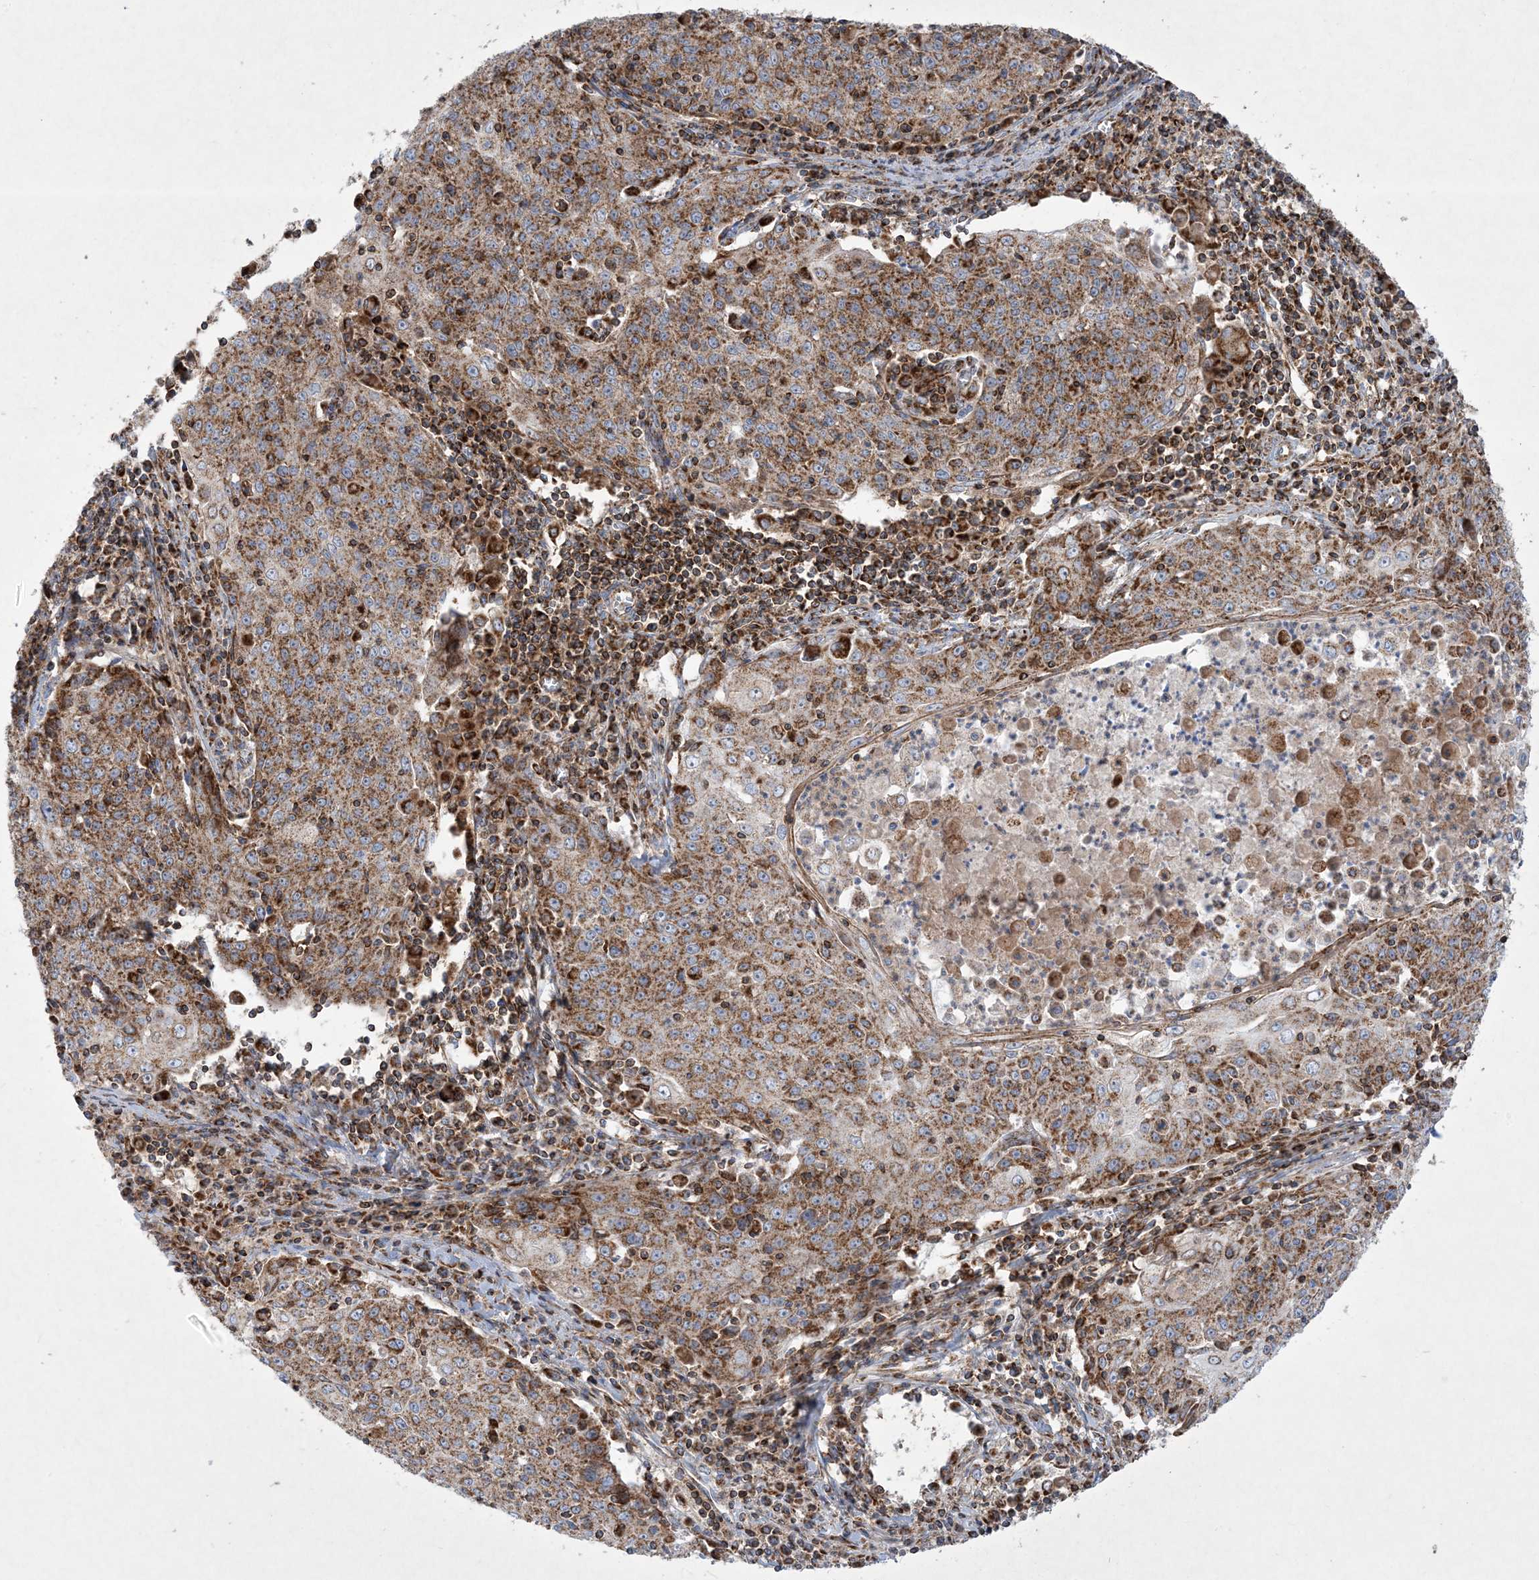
{"staining": {"intensity": "moderate", "quantity": ">75%", "location": "cytoplasmic/membranous"}, "tissue": "cervical cancer", "cell_type": "Tumor cells", "image_type": "cancer", "snomed": [{"axis": "morphology", "description": "Squamous cell carcinoma, NOS"}, {"axis": "topography", "description": "Cervix"}], "caption": "This is an image of immunohistochemistry (IHC) staining of squamous cell carcinoma (cervical), which shows moderate positivity in the cytoplasmic/membranous of tumor cells.", "gene": "BEND4", "patient": {"sex": "female", "age": 48}}